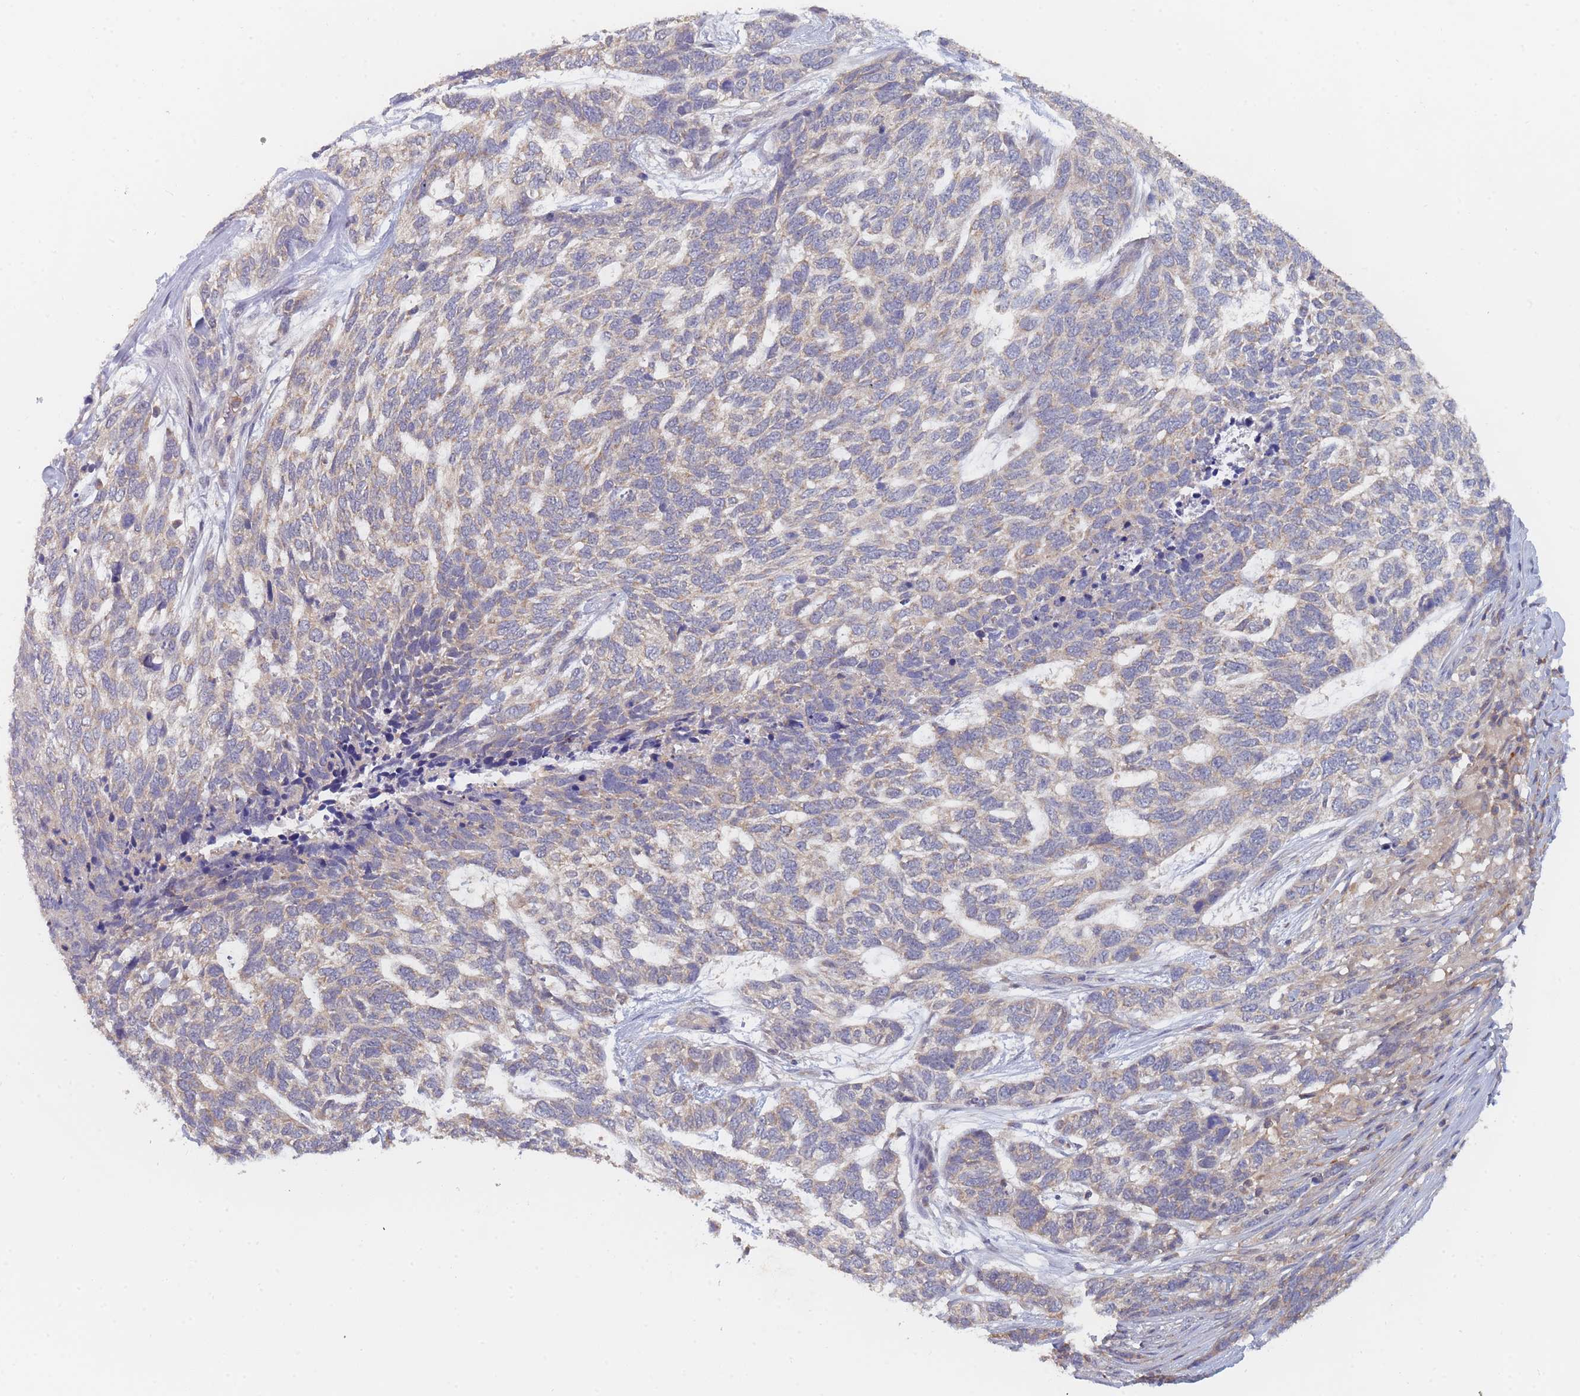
{"staining": {"intensity": "weak", "quantity": "25%-75%", "location": "cytoplasmic/membranous"}, "tissue": "skin cancer", "cell_type": "Tumor cells", "image_type": "cancer", "snomed": [{"axis": "morphology", "description": "Basal cell carcinoma"}, {"axis": "topography", "description": "Skin"}], "caption": "Immunohistochemistry (IHC) staining of skin cancer (basal cell carcinoma), which demonstrates low levels of weak cytoplasmic/membranous staining in about 25%-75% of tumor cells indicating weak cytoplasmic/membranous protein staining. The staining was performed using DAB (brown) for protein detection and nuclei were counterstained in hematoxylin (blue).", "gene": "PPP6C", "patient": {"sex": "female", "age": 65}}